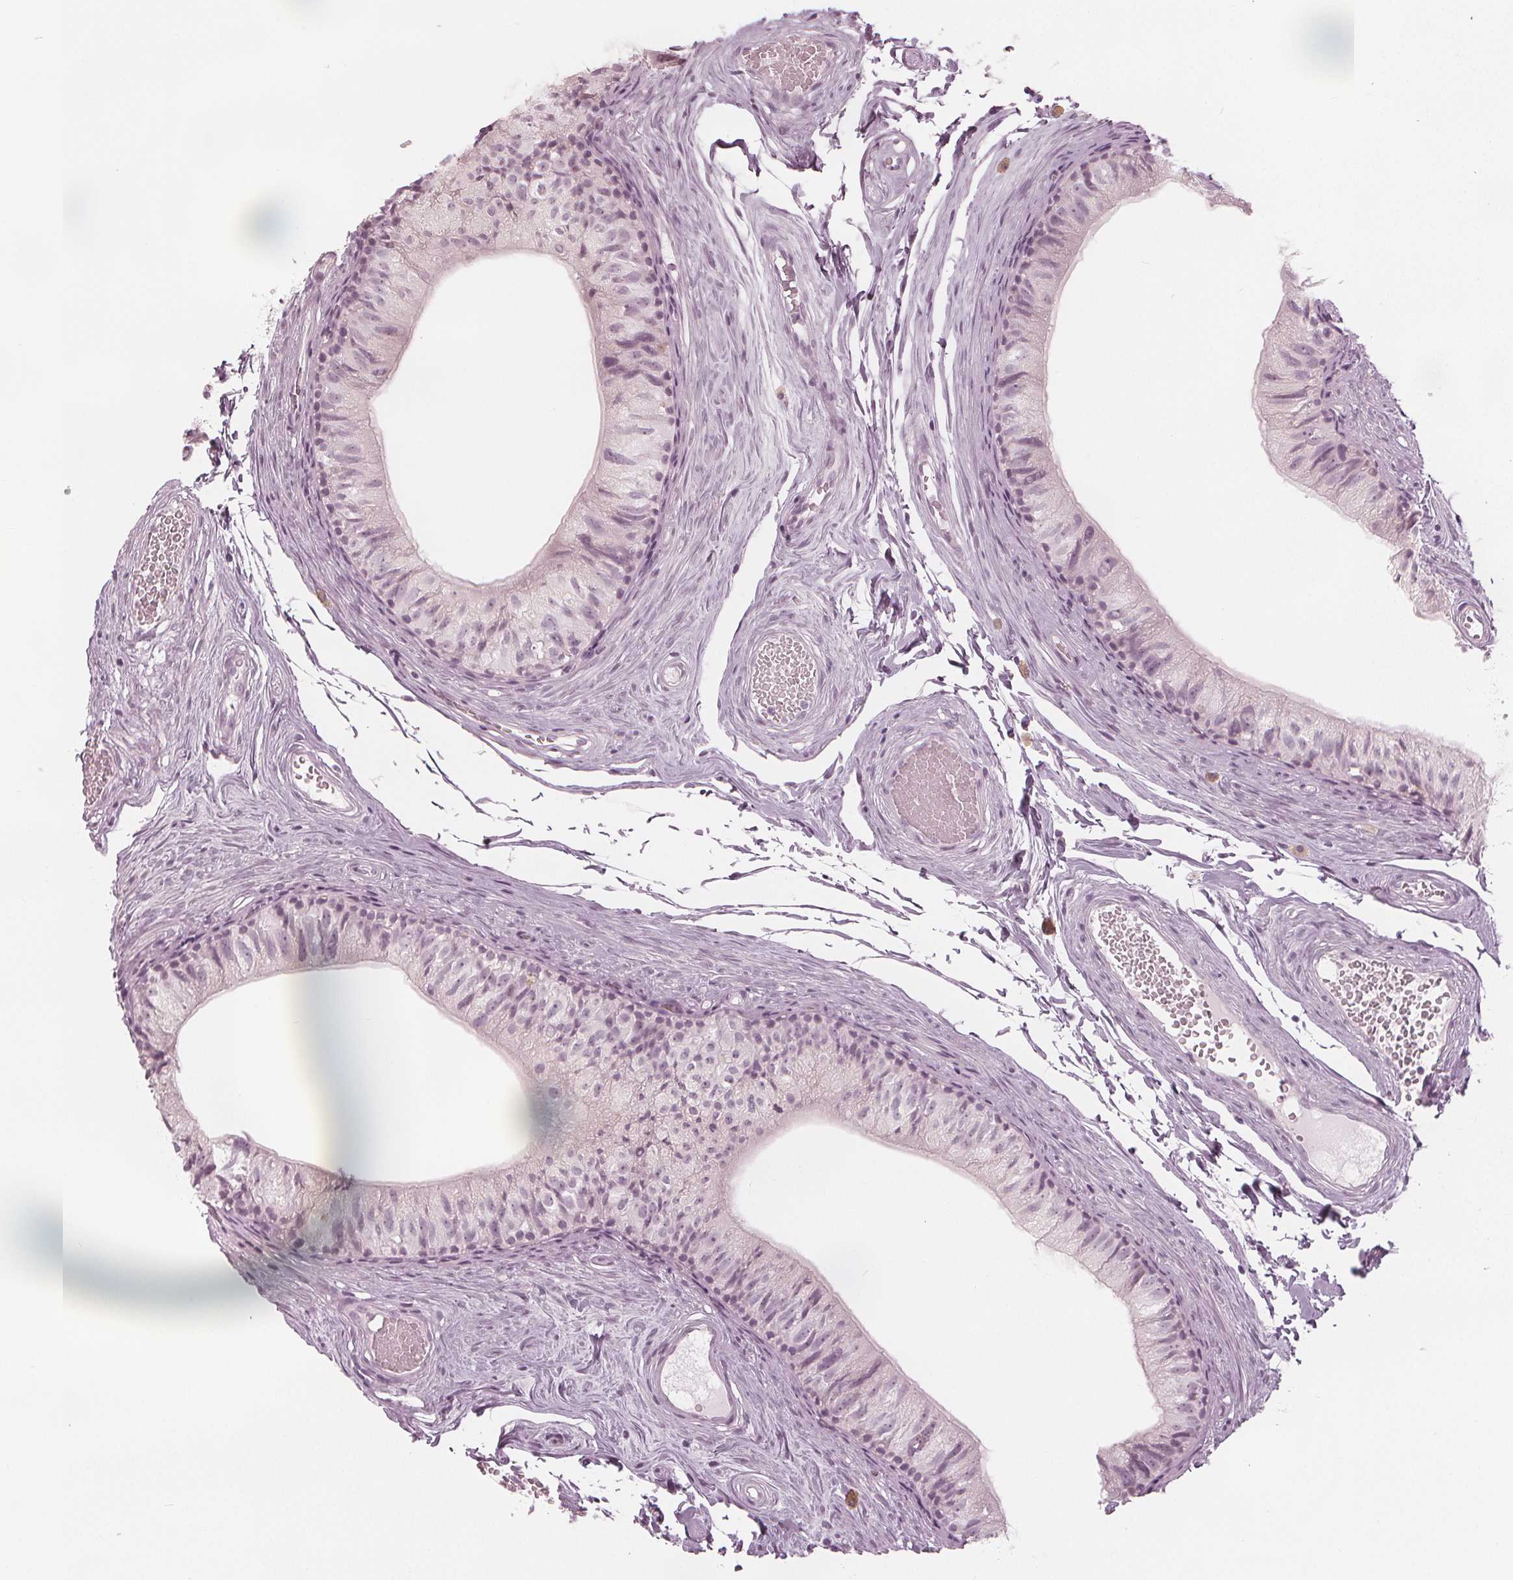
{"staining": {"intensity": "negative", "quantity": "none", "location": "none"}, "tissue": "epididymis", "cell_type": "Glandular cells", "image_type": "normal", "snomed": [{"axis": "morphology", "description": "Normal tissue, NOS"}, {"axis": "topography", "description": "Epididymis"}], "caption": "This image is of unremarkable epididymis stained with immunohistochemistry to label a protein in brown with the nuclei are counter-stained blue. There is no expression in glandular cells.", "gene": "PAEP", "patient": {"sex": "male", "age": 45}}